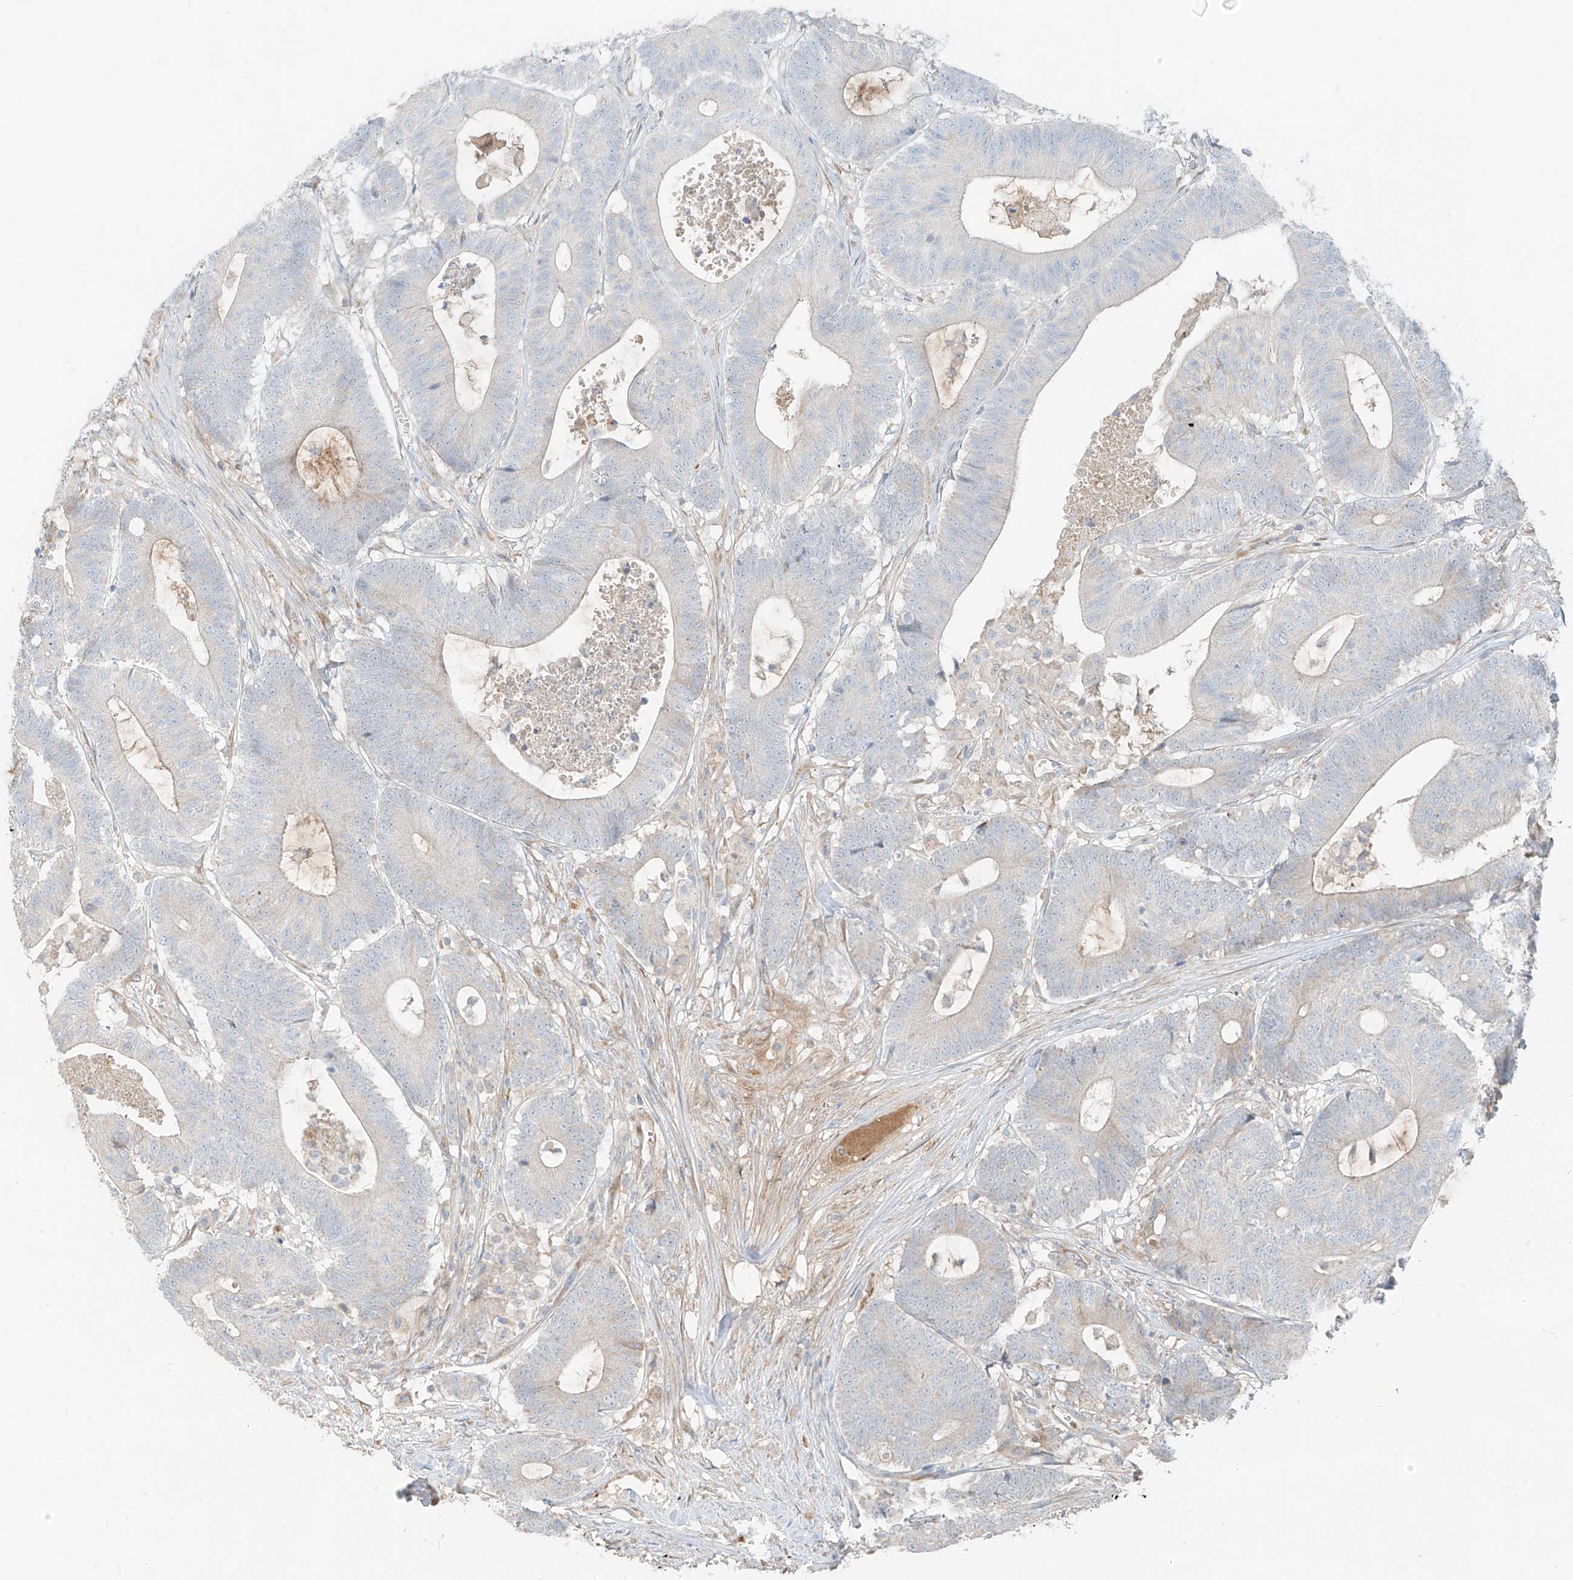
{"staining": {"intensity": "negative", "quantity": "none", "location": "none"}, "tissue": "colorectal cancer", "cell_type": "Tumor cells", "image_type": "cancer", "snomed": [{"axis": "morphology", "description": "Adenocarcinoma, NOS"}, {"axis": "topography", "description": "Colon"}], "caption": "DAB (3,3'-diaminobenzidine) immunohistochemical staining of human colorectal cancer shows no significant positivity in tumor cells.", "gene": "FSTL1", "patient": {"sex": "female", "age": 84}}